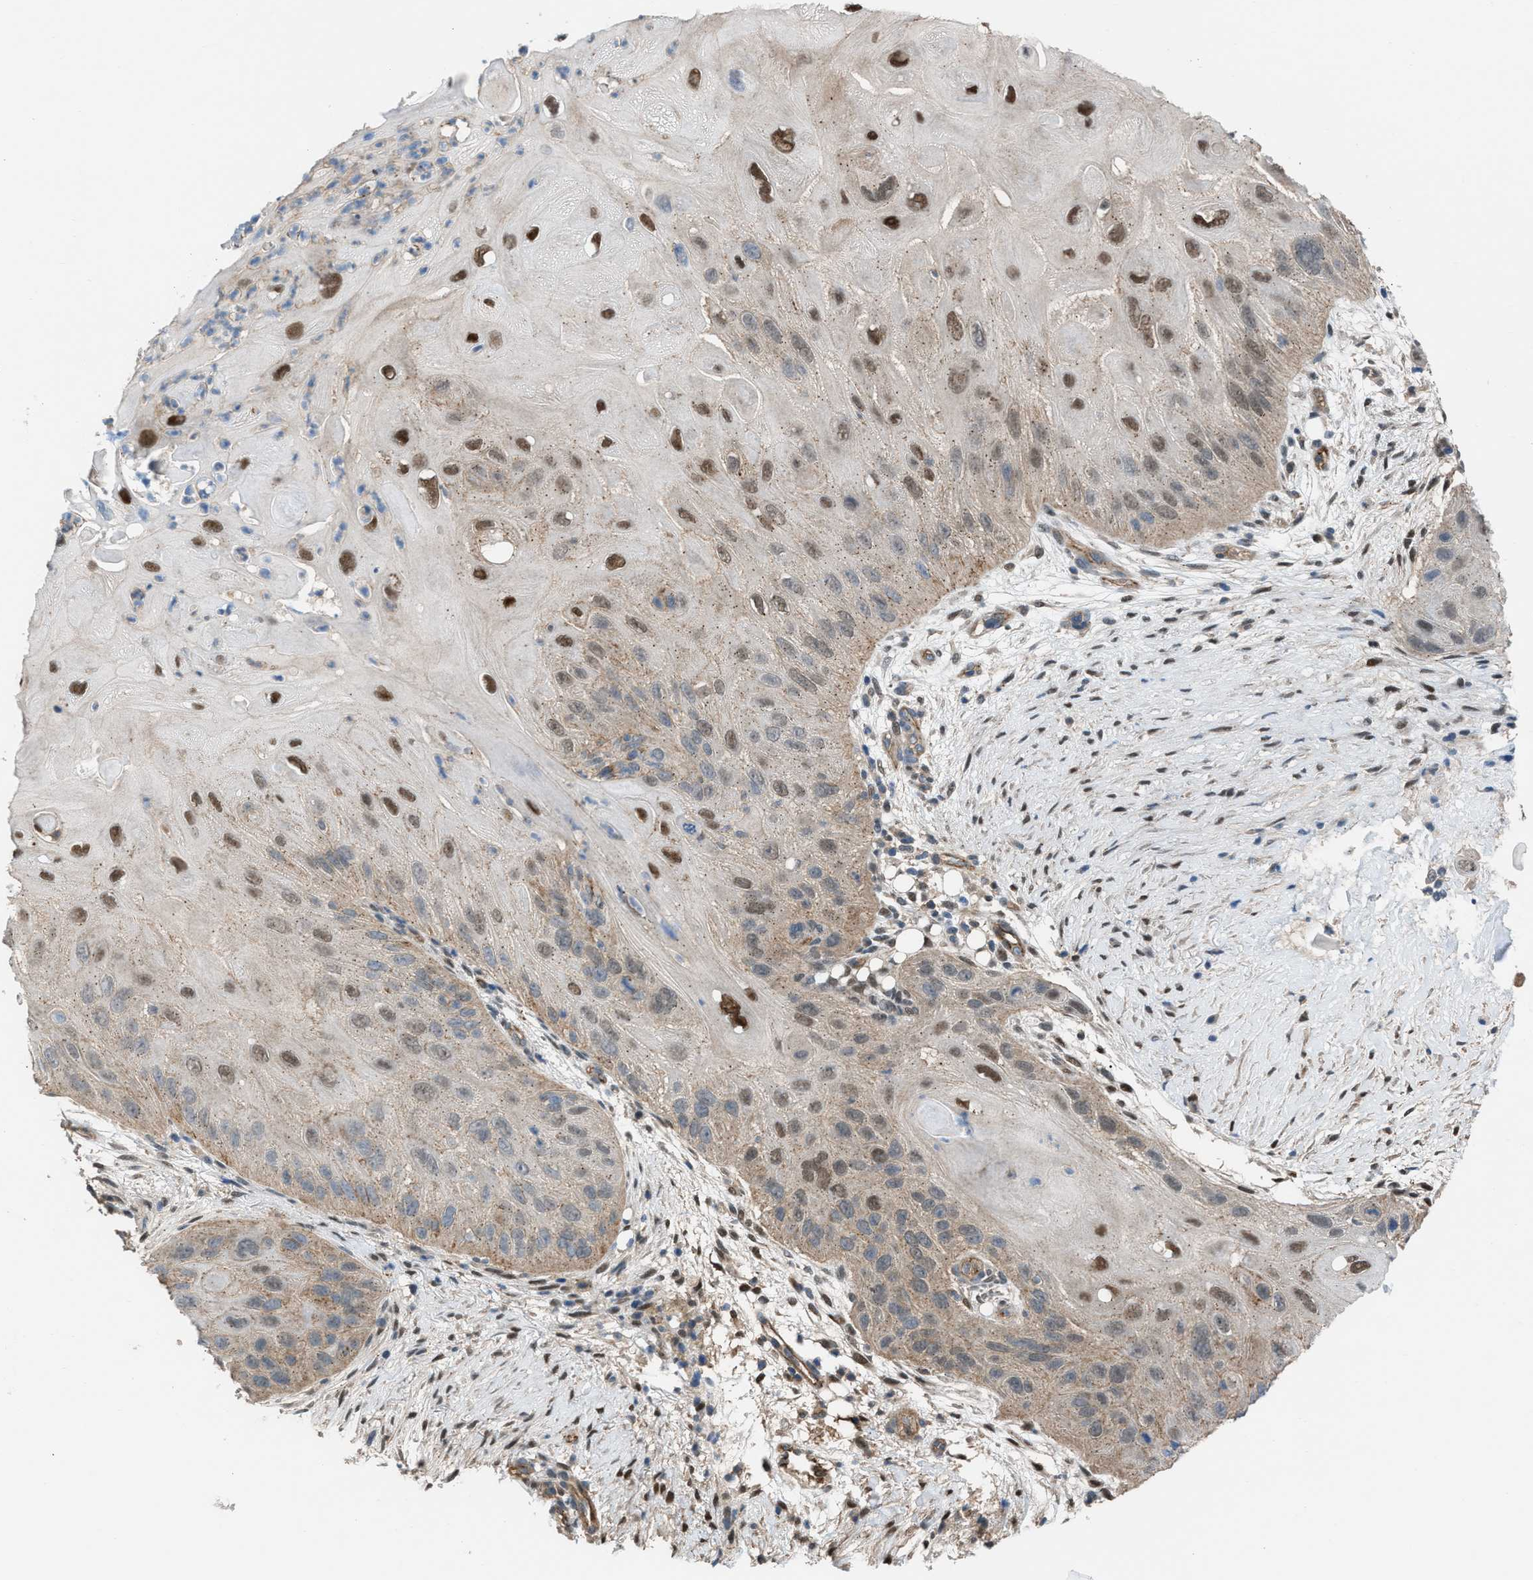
{"staining": {"intensity": "strong", "quantity": "<25%", "location": "cytoplasmic/membranous,nuclear"}, "tissue": "skin cancer", "cell_type": "Tumor cells", "image_type": "cancer", "snomed": [{"axis": "morphology", "description": "Squamous cell carcinoma, NOS"}, {"axis": "topography", "description": "Skin"}], "caption": "DAB immunohistochemical staining of human skin cancer (squamous cell carcinoma) exhibits strong cytoplasmic/membranous and nuclear protein expression in about <25% of tumor cells.", "gene": "CRTC1", "patient": {"sex": "female", "age": 77}}